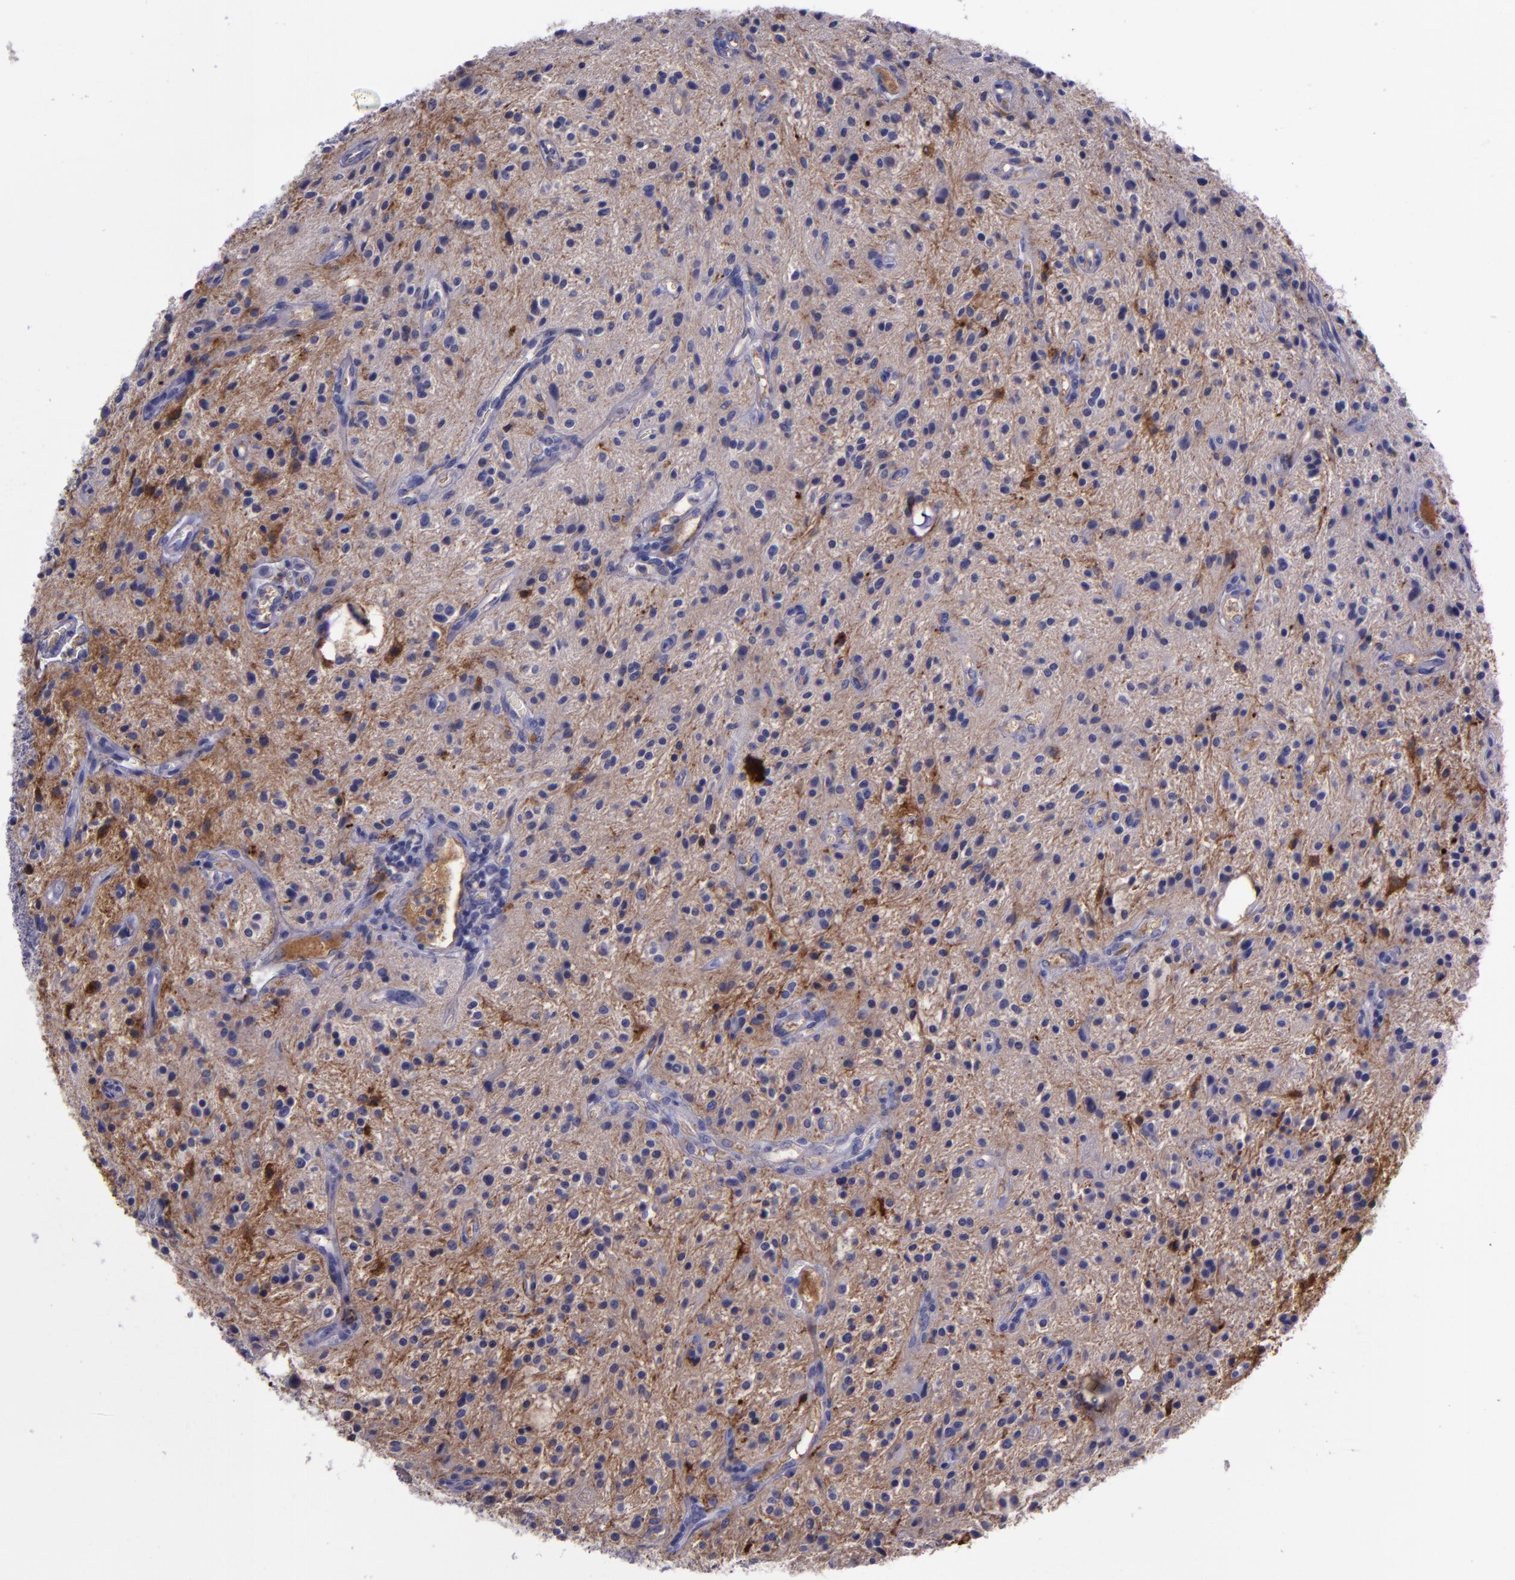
{"staining": {"intensity": "negative", "quantity": "none", "location": "none"}, "tissue": "glioma", "cell_type": "Tumor cells", "image_type": "cancer", "snomed": [{"axis": "morphology", "description": "Glioma, malignant, NOS"}, {"axis": "topography", "description": "Cerebellum"}], "caption": "Malignant glioma was stained to show a protein in brown. There is no significant expression in tumor cells.", "gene": "APOH", "patient": {"sex": "female", "age": 10}}